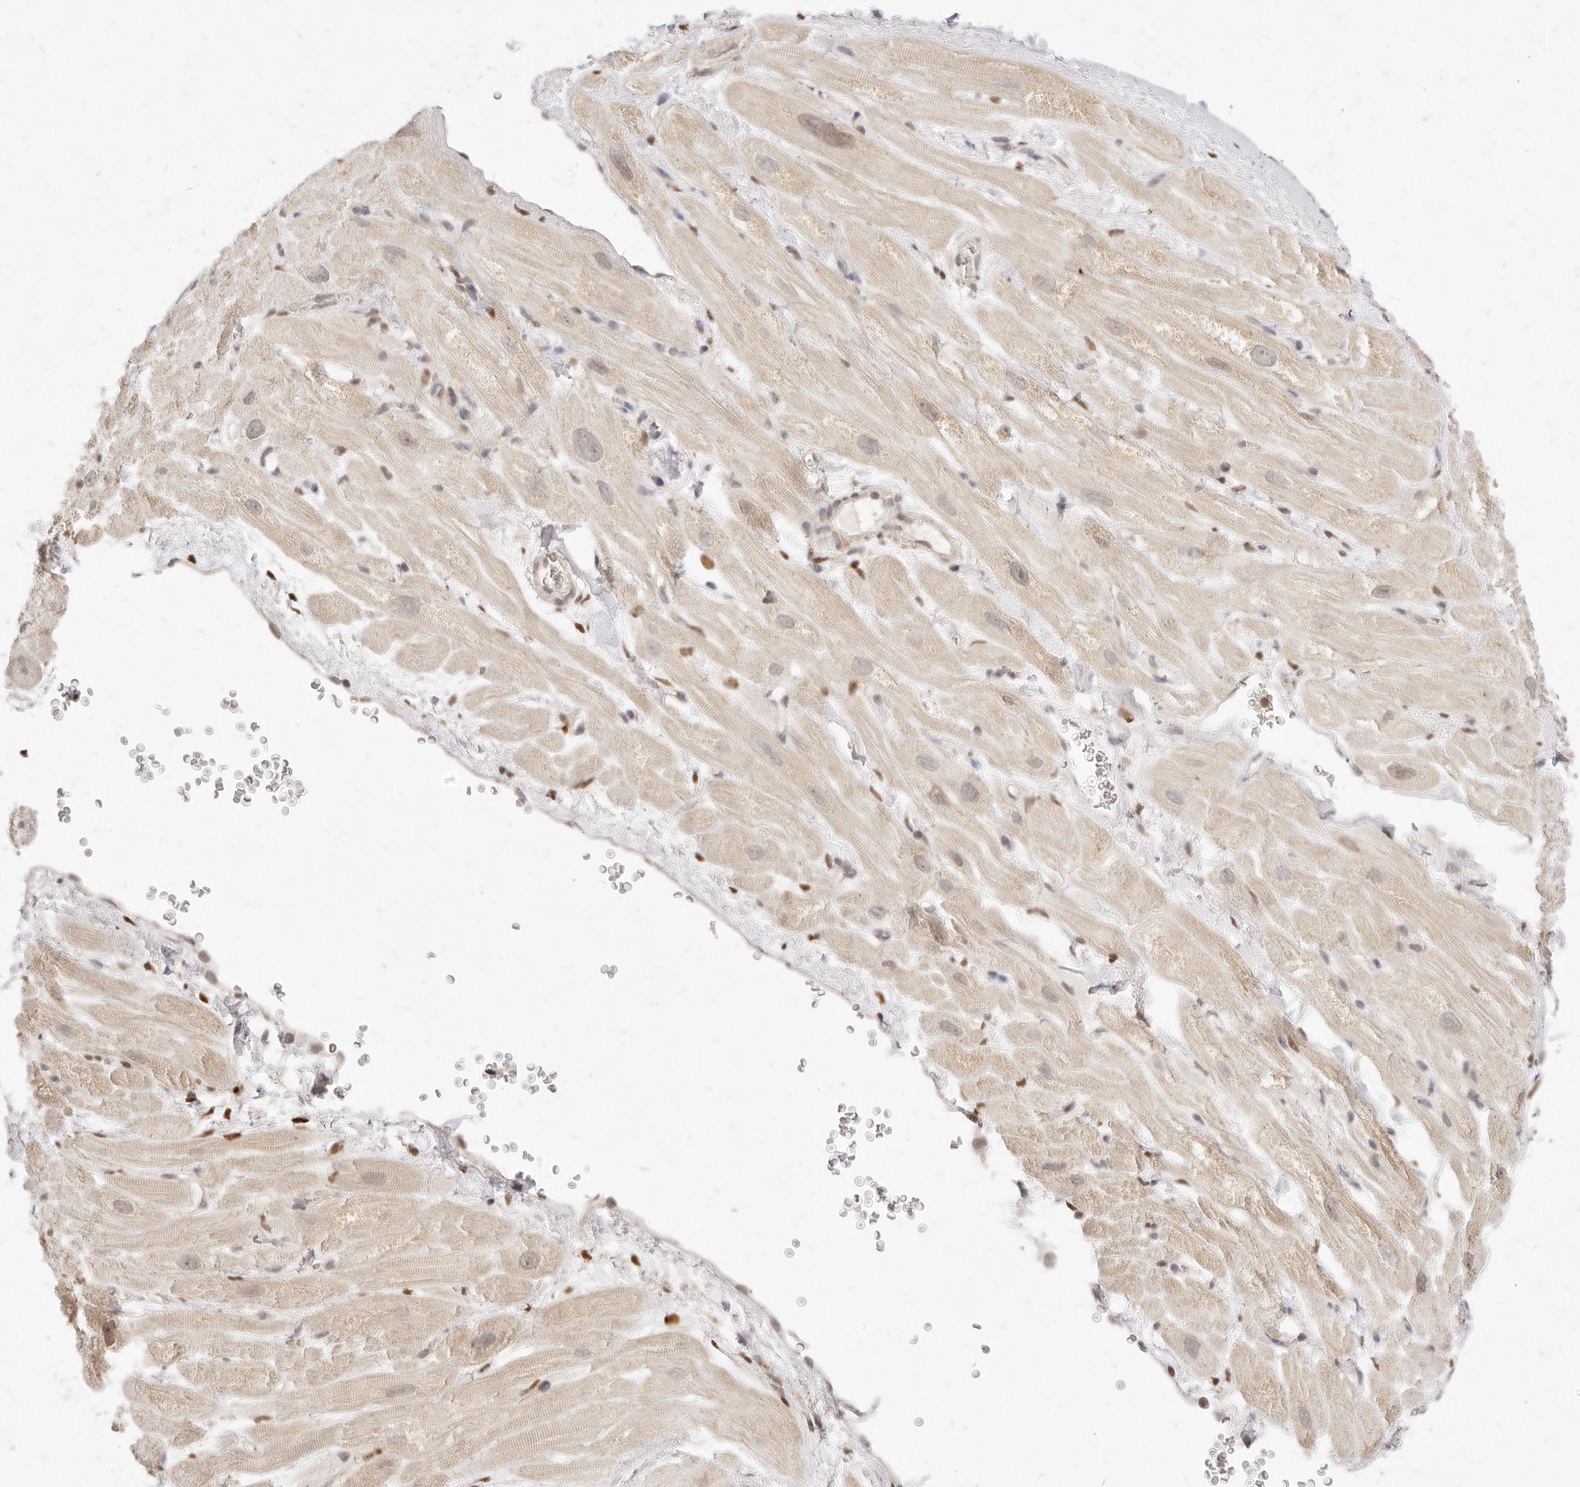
{"staining": {"intensity": "weak", "quantity": ">75%", "location": "cytoplasmic/membranous"}, "tissue": "heart muscle", "cell_type": "Cardiomyocytes", "image_type": "normal", "snomed": [{"axis": "morphology", "description": "Normal tissue, NOS"}, {"axis": "topography", "description": "Heart"}], "caption": "Protein staining of unremarkable heart muscle shows weak cytoplasmic/membranous expression in about >75% of cardiomyocytes. The staining was performed using DAB, with brown indicating positive protein expression. Nuclei are stained blue with hematoxylin.", "gene": "ASCL3", "patient": {"sex": "male", "age": 49}}